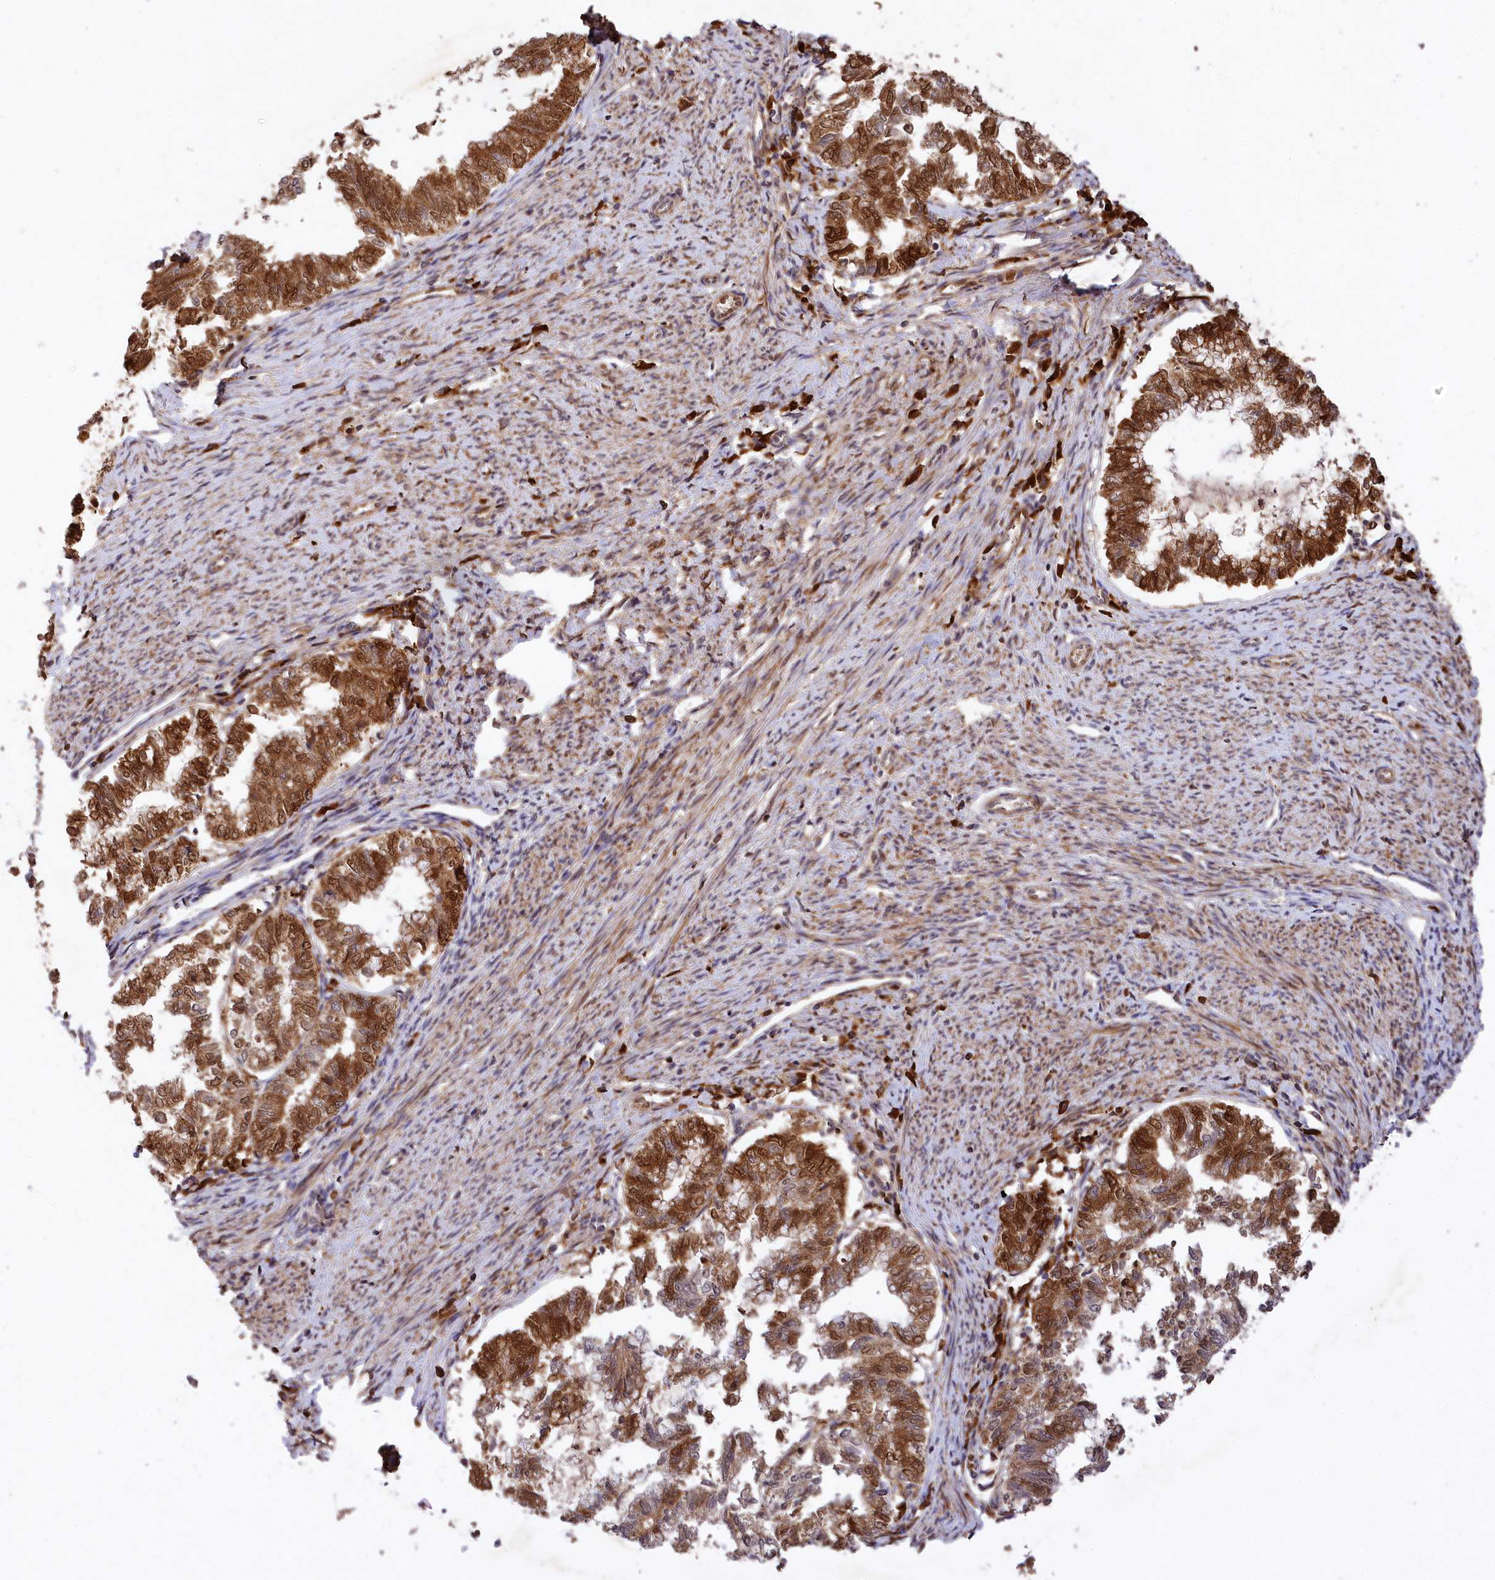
{"staining": {"intensity": "strong", "quantity": ">75%", "location": "cytoplasmic/membranous,nuclear"}, "tissue": "endometrial cancer", "cell_type": "Tumor cells", "image_type": "cancer", "snomed": [{"axis": "morphology", "description": "Adenocarcinoma, NOS"}, {"axis": "topography", "description": "Endometrium"}], "caption": "About >75% of tumor cells in endometrial adenocarcinoma display strong cytoplasmic/membranous and nuclear protein staining as visualized by brown immunohistochemical staining.", "gene": "MCF2L2", "patient": {"sex": "female", "age": 79}}